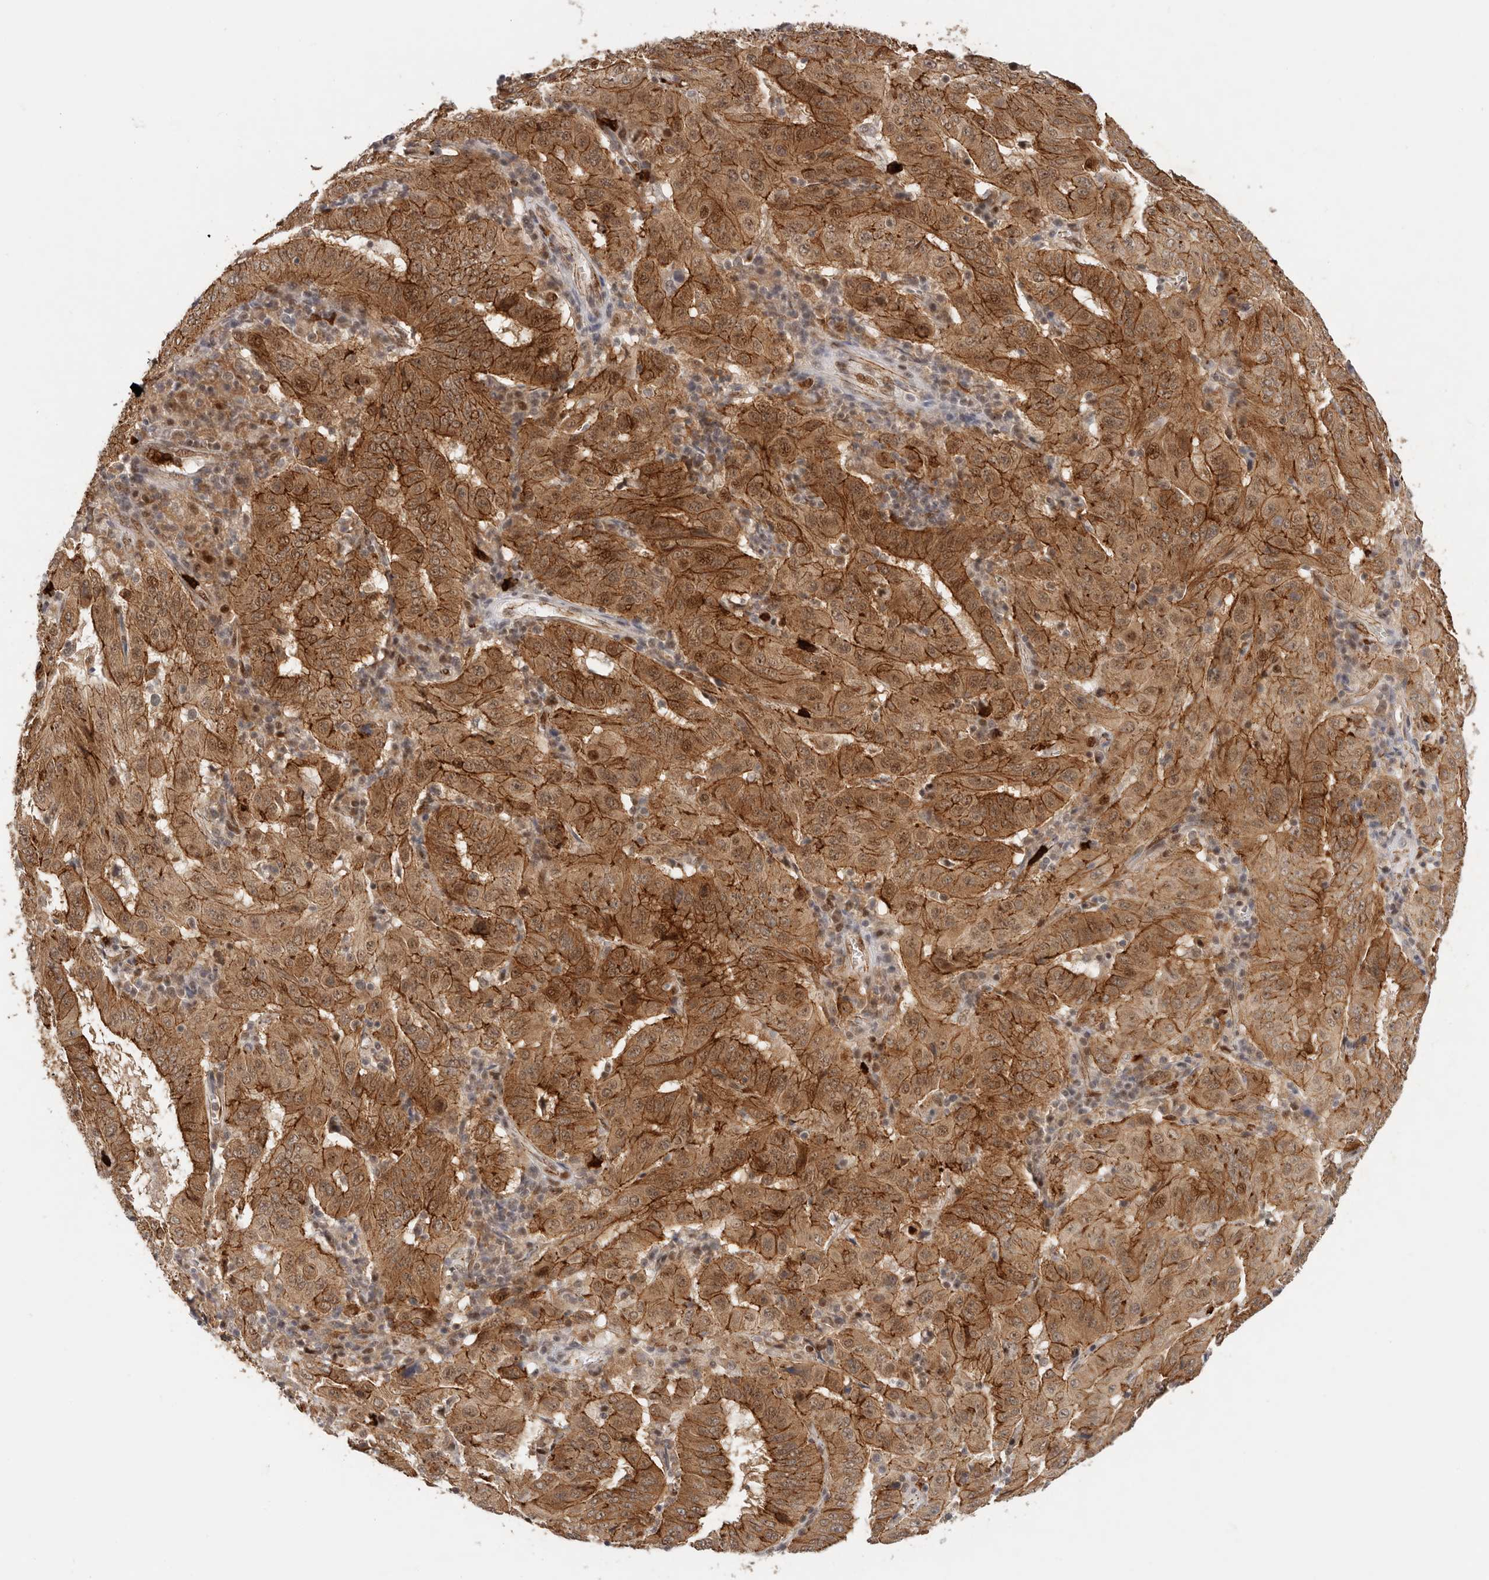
{"staining": {"intensity": "moderate", "quantity": ">75%", "location": "cytoplasmic/membranous,nuclear"}, "tissue": "pancreatic cancer", "cell_type": "Tumor cells", "image_type": "cancer", "snomed": [{"axis": "morphology", "description": "Adenocarcinoma, NOS"}, {"axis": "topography", "description": "Pancreas"}], "caption": "Pancreatic cancer stained for a protein (brown) shows moderate cytoplasmic/membranous and nuclear positive staining in approximately >75% of tumor cells.", "gene": "AFDN", "patient": {"sex": "male", "age": 63}}